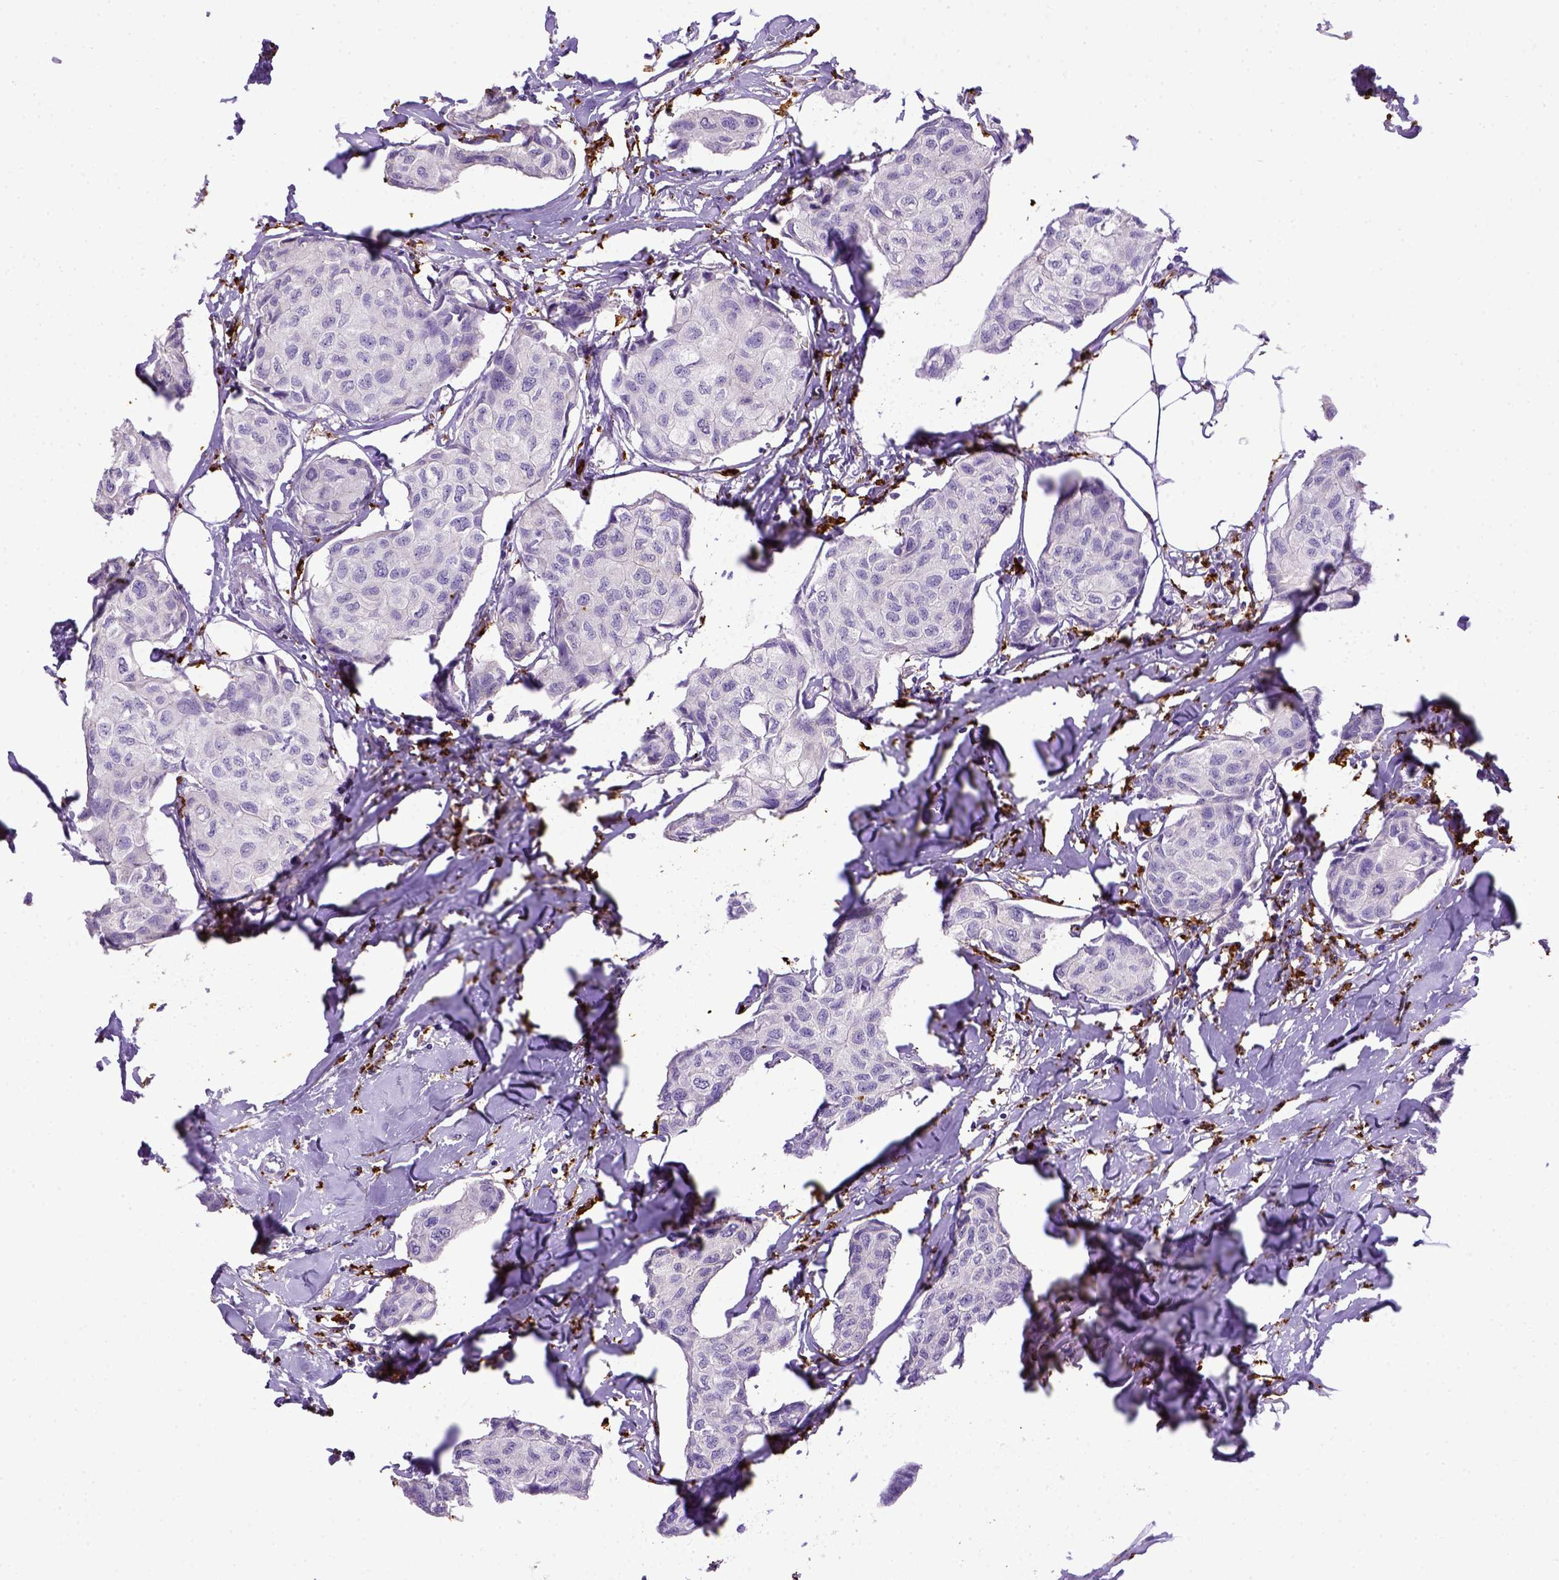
{"staining": {"intensity": "negative", "quantity": "none", "location": "none"}, "tissue": "breast cancer", "cell_type": "Tumor cells", "image_type": "cancer", "snomed": [{"axis": "morphology", "description": "Duct carcinoma"}, {"axis": "topography", "description": "Breast"}], "caption": "High power microscopy micrograph of an IHC photomicrograph of breast cancer (intraductal carcinoma), revealing no significant expression in tumor cells.", "gene": "CD68", "patient": {"sex": "female", "age": 80}}